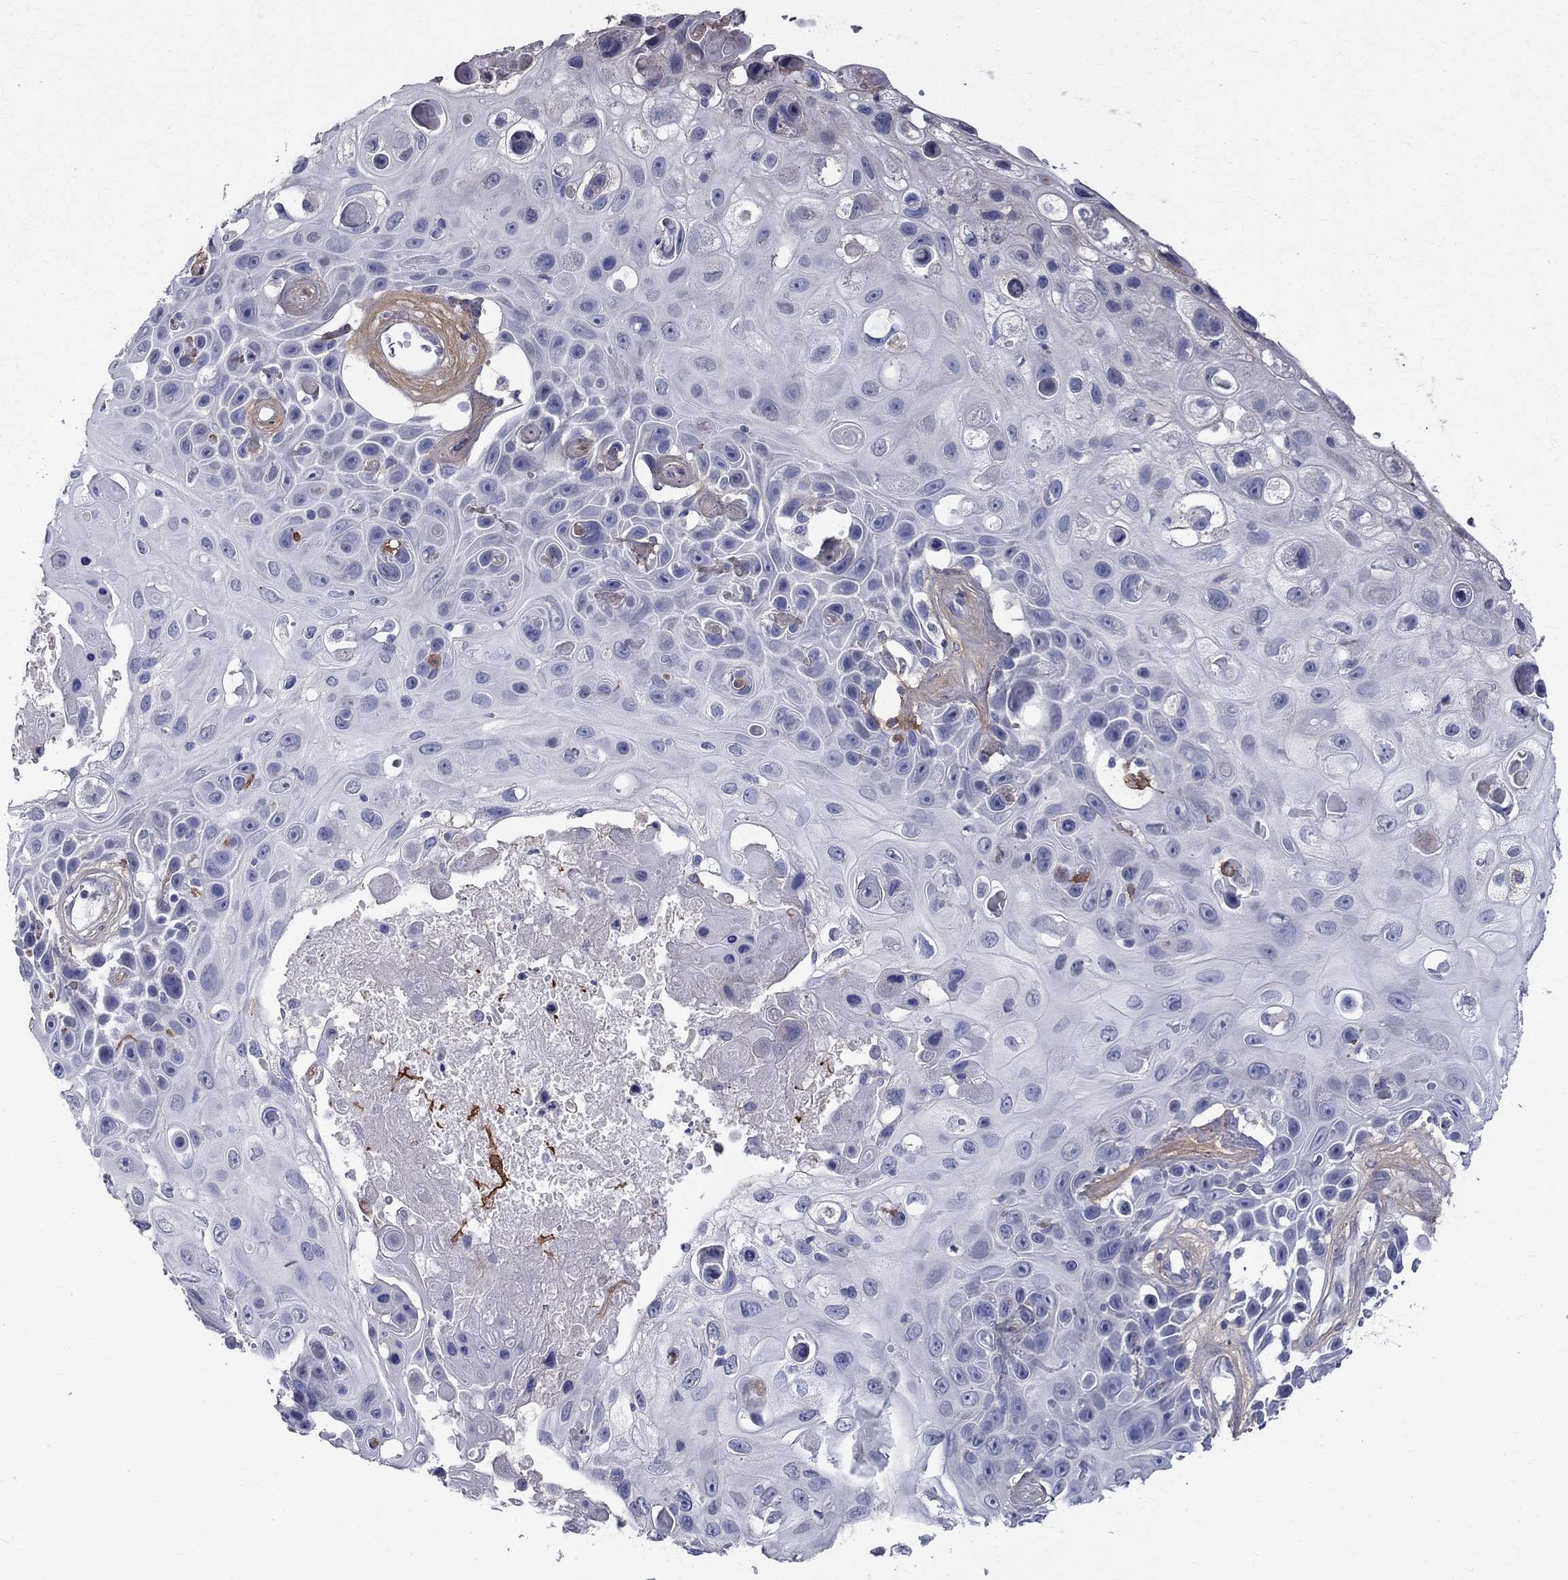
{"staining": {"intensity": "negative", "quantity": "none", "location": "none"}, "tissue": "skin cancer", "cell_type": "Tumor cells", "image_type": "cancer", "snomed": [{"axis": "morphology", "description": "Squamous cell carcinoma, NOS"}, {"axis": "topography", "description": "Skin"}], "caption": "The histopathology image shows no staining of tumor cells in squamous cell carcinoma (skin).", "gene": "ANXA10", "patient": {"sex": "male", "age": 82}}